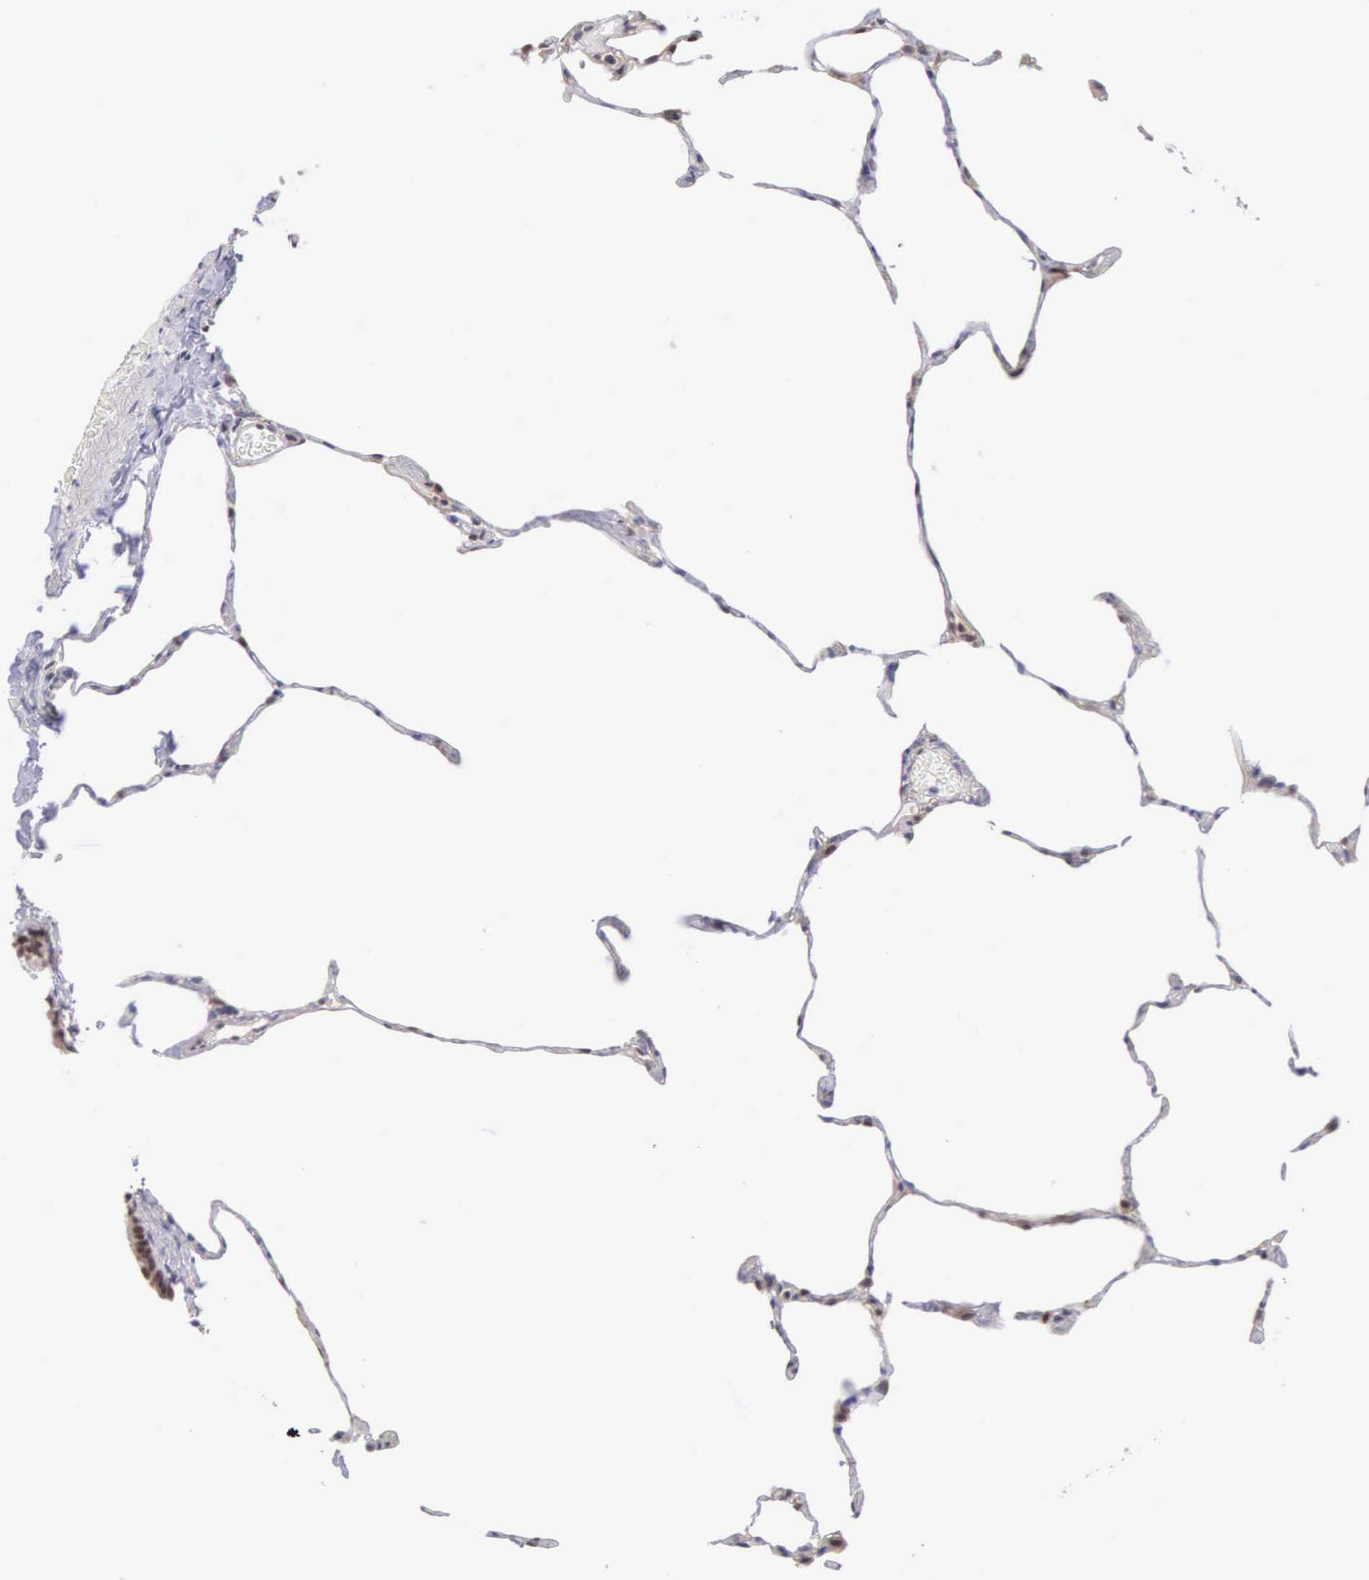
{"staining": {"intensity": "negative", "quantity": "none", "location": "none"}, "tissue": "lung", "cell_type": "Alveolar cells", "image_type": "normal", "snomed": [{"axis": "morphology", "description": "Normal tissue, NOS"}, {"axis": "topography", "description": "Lung"}], "caption": "This is an IHC histopathology image of benign human lung. There is no staining in alveolar cells.", "gene": "CCDC117", "patient": {"sex": "female", "age": 75}}